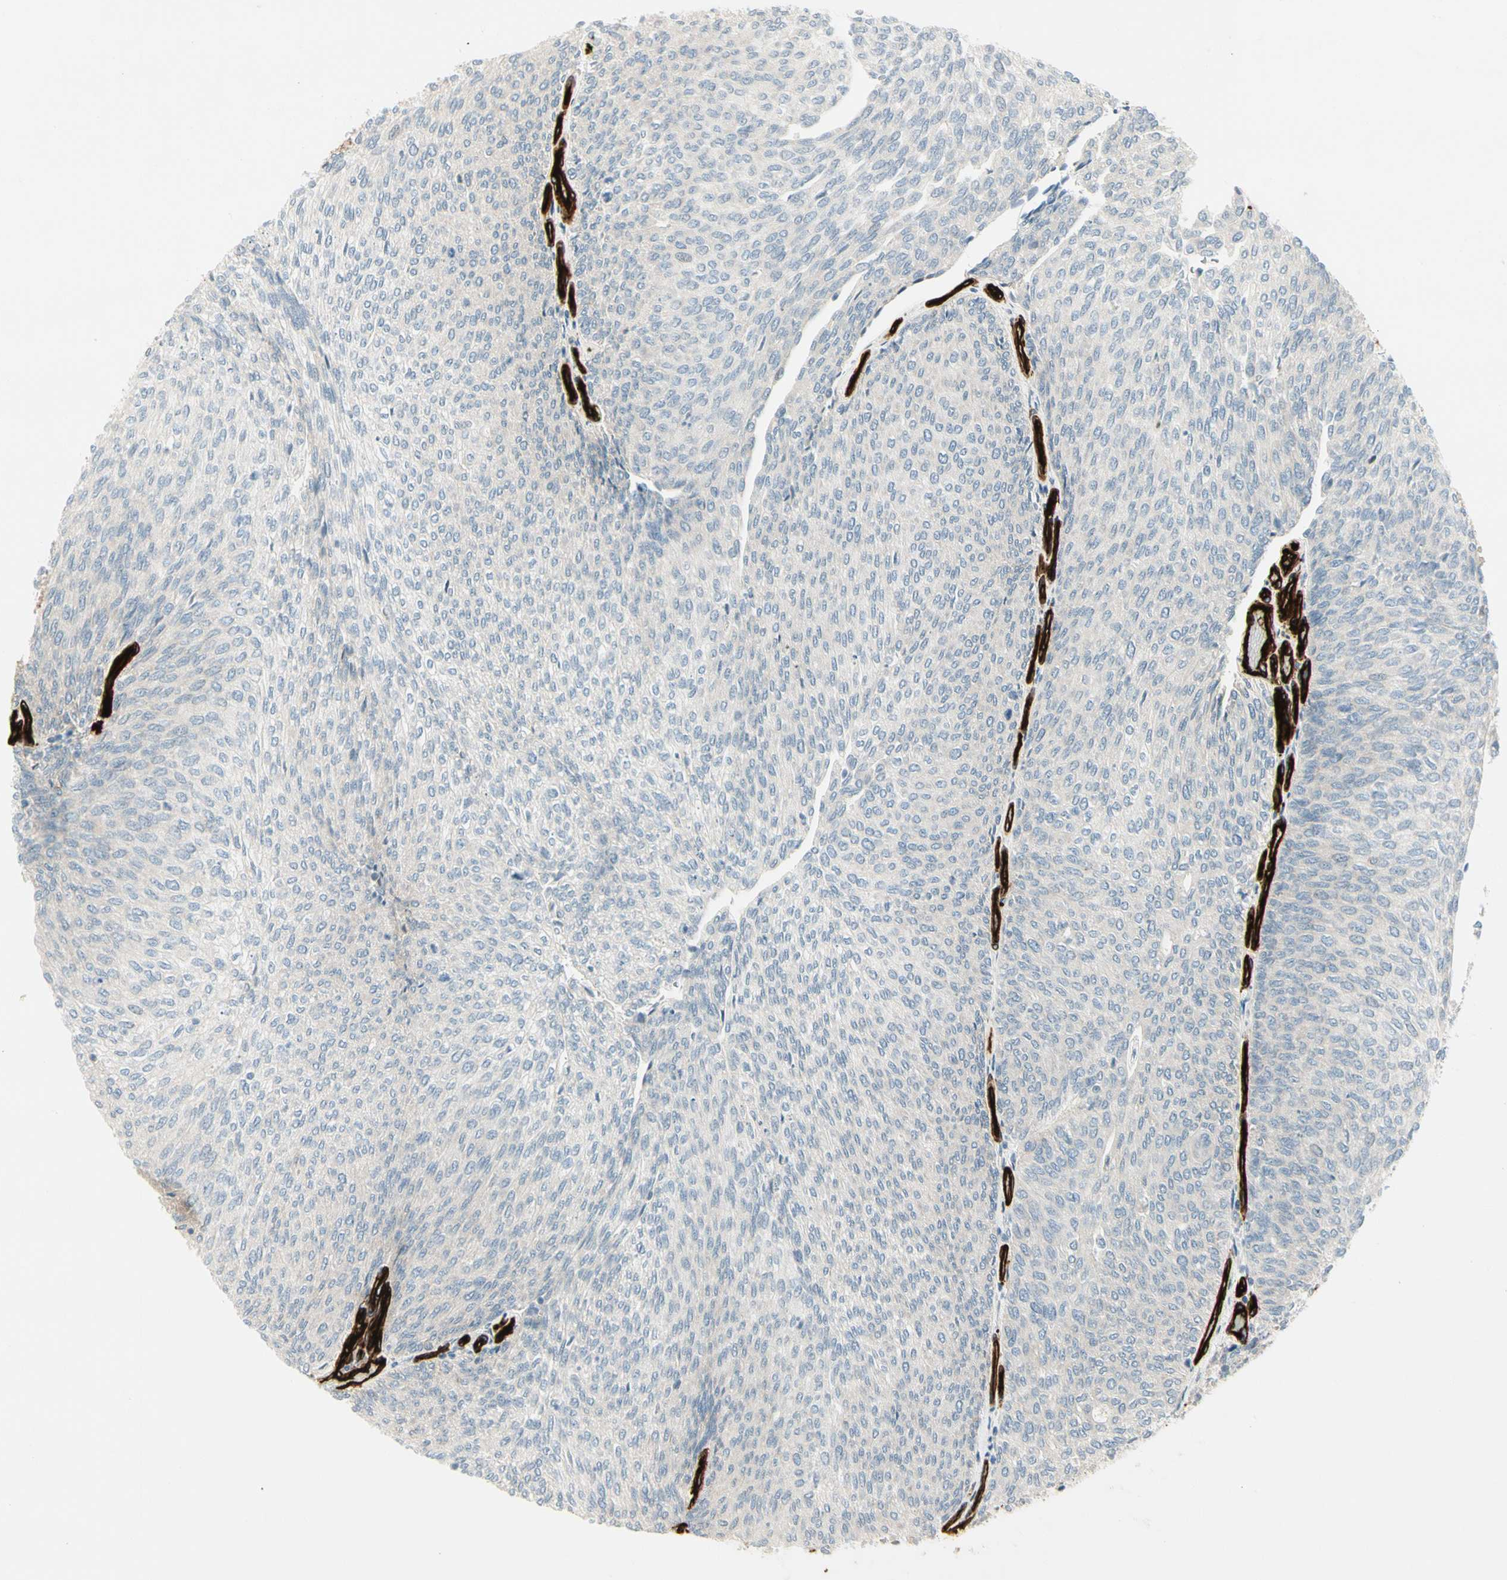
{"staining": {"intensity": "negative", "quantity": "none", "location": "none"}, "tissue": "urothelial cancer", "cell_type": "Tumor cells", "image_type": "cancer", "snomed": [{"axis": "morphology", "description": "Urothelial carcinoma, Low grade"}, {"axis": "topography", "description": "Urinary bladder"}], "caption": "Immunohistochemistry (IHC) histopathology image of neoplastic tissue: low-grade urothelial carcinoma stained with DAB shows no significant protein positivity in tumor cells.", "gene": "MCAM", "patient": {"sex": "female", "age": 79}}